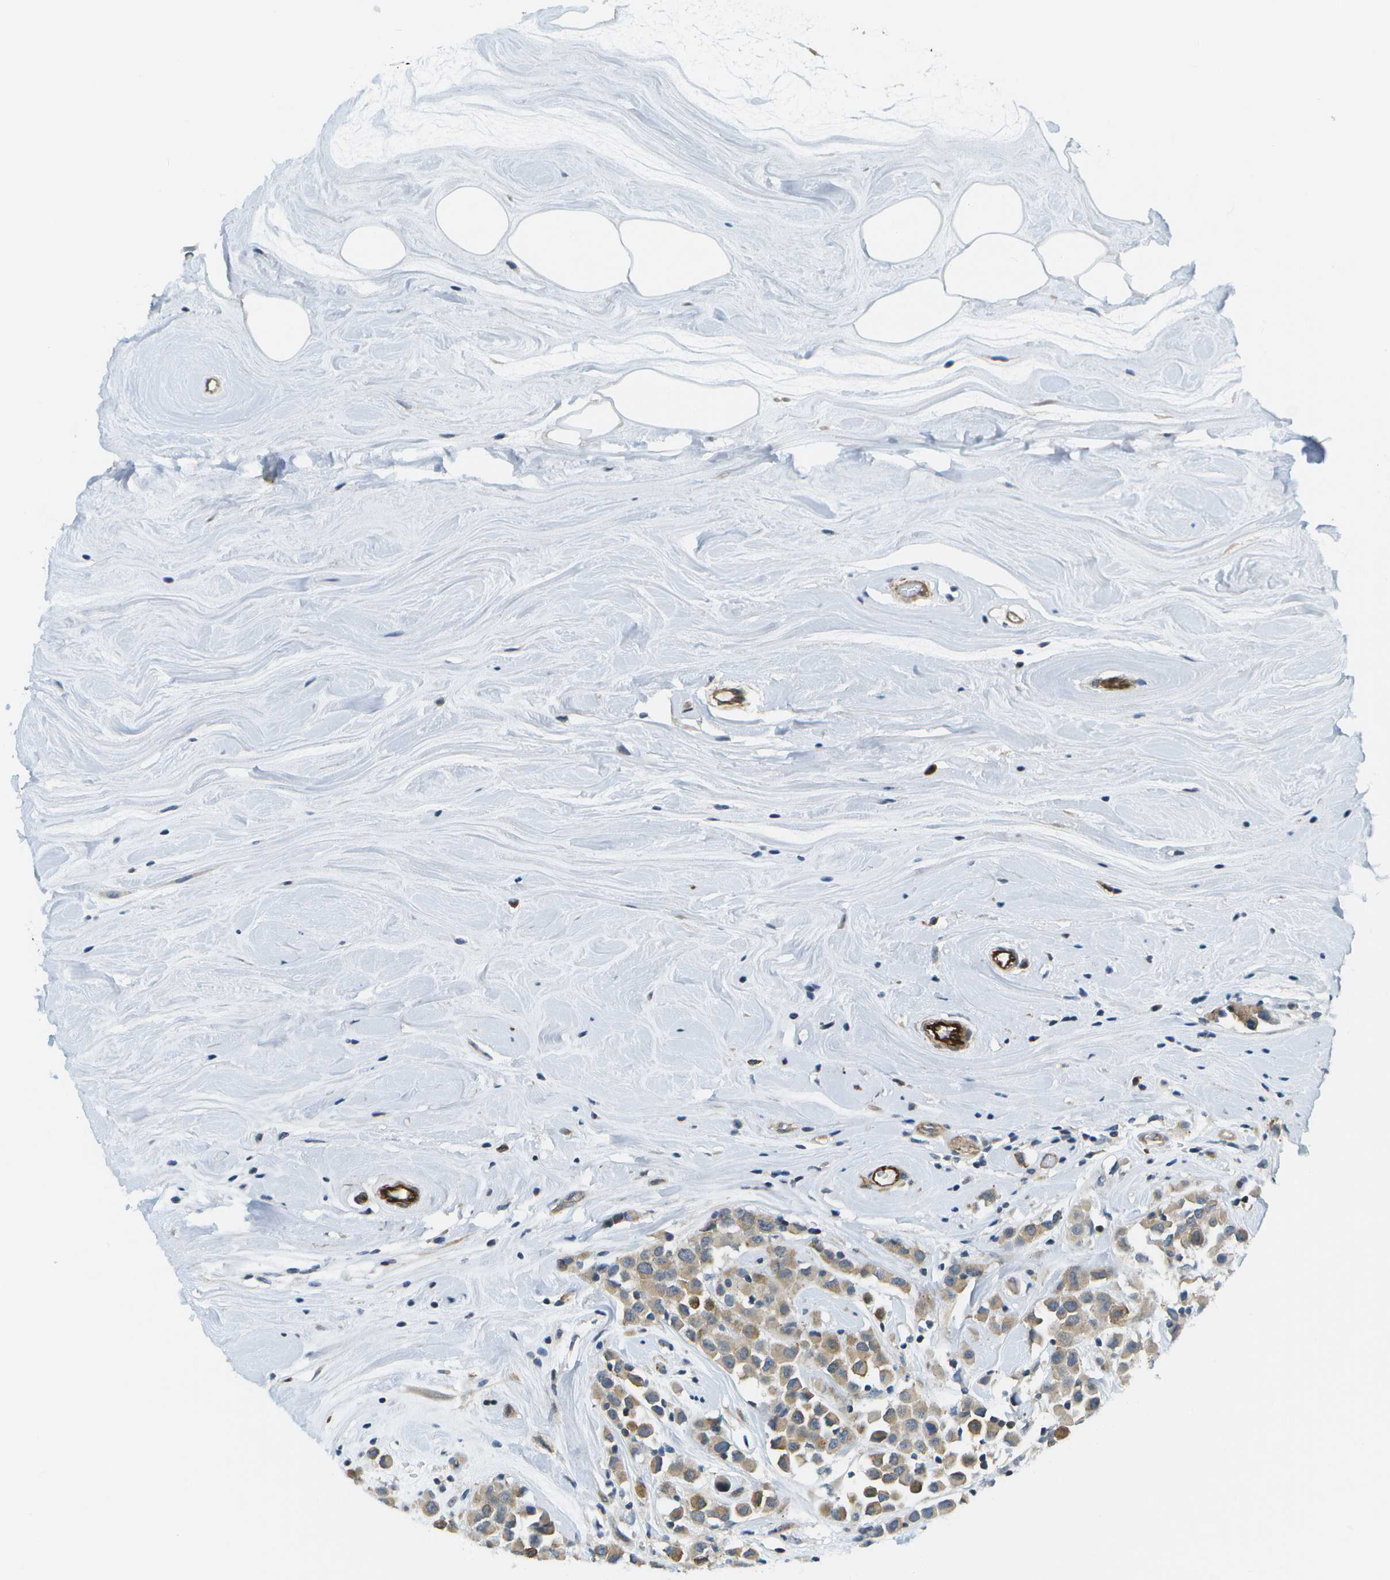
{"staining": {"intensity": "moderate", "quantity": ">75%", "location": "cytoplasmic/membranous"}, "tissue": "breast cancer", "cell_type": "Tumor cells", "image_type": "cancer", "snomed": [{"axis": "morphology", "description": "Duct carcinoma"}, {"axis": "topography", "description": "Breast"}], "caption": "Brown immunohistochemical staining in breast infiltrating ductal carcinoma shows moderate cytoplasmic/membranous positivity in about >75% of tumor cells. Using DAB (brown) and hematoxylin (blue) stains, captured at high magnification using brightfield microscopy.", "gene": "KIAA0040", "patient": {"sex": "female", "age": 61}}